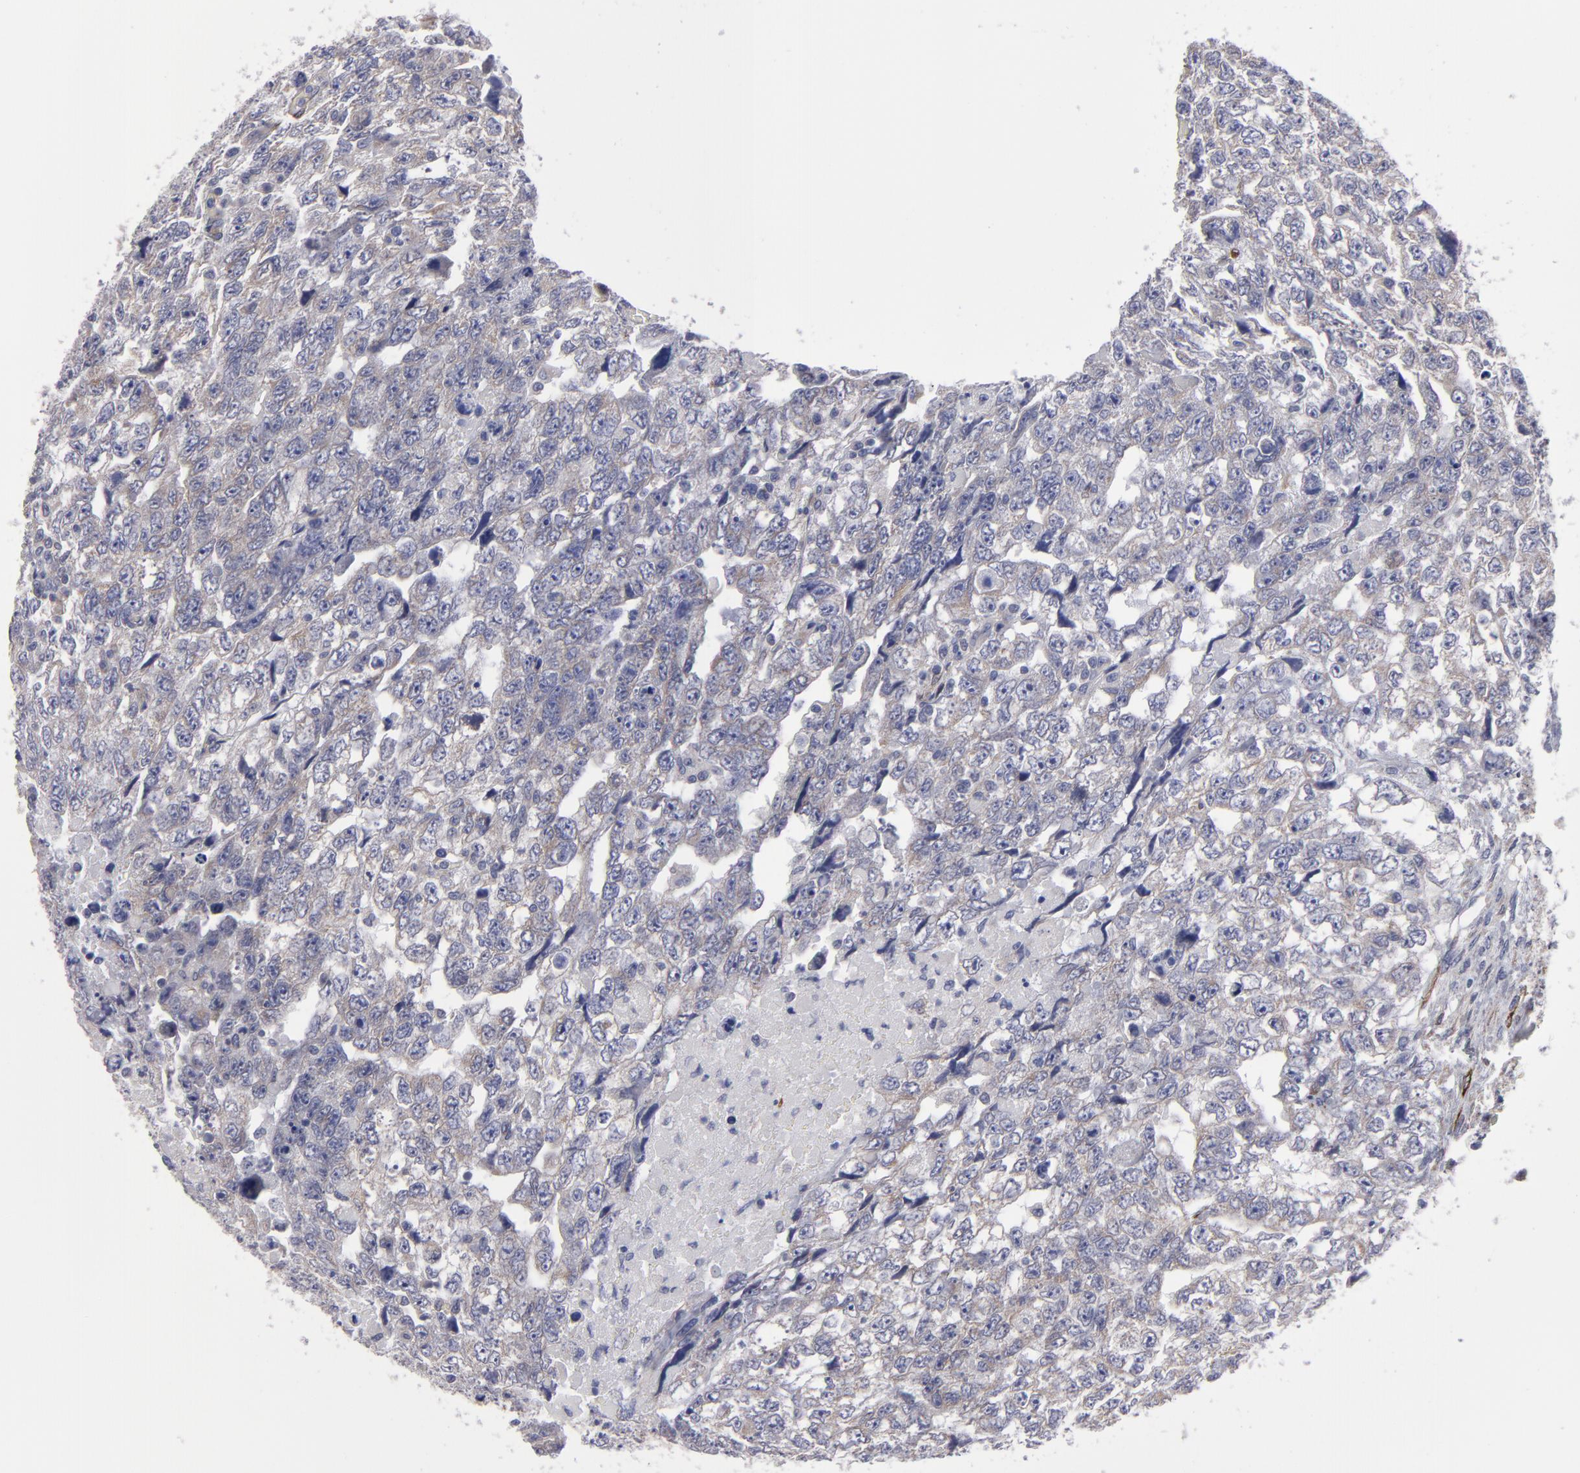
{"staining": {"intensity": "weak", "quantity": "25%-75%", "location": "cytoplasmic/membranous"}, "tissue": "testis cancer", "cell_type": "Tumor cells", "image_type": "cancer", "snomed": [{"axis": "morphology", "description": "Carcinoma, Embryonal, NOS"}, {"axis": "topography", "description": "Testis"}], "caption": "This photomicrograph reveals immunohistochemistry staining of human testis embryonal carcinoma, with low weak cytoplasmic/membranous expression in about 25%-75% of tumor cells.", "gene": "SLMAP", "patient": {"sex": "male", "age": 36}}